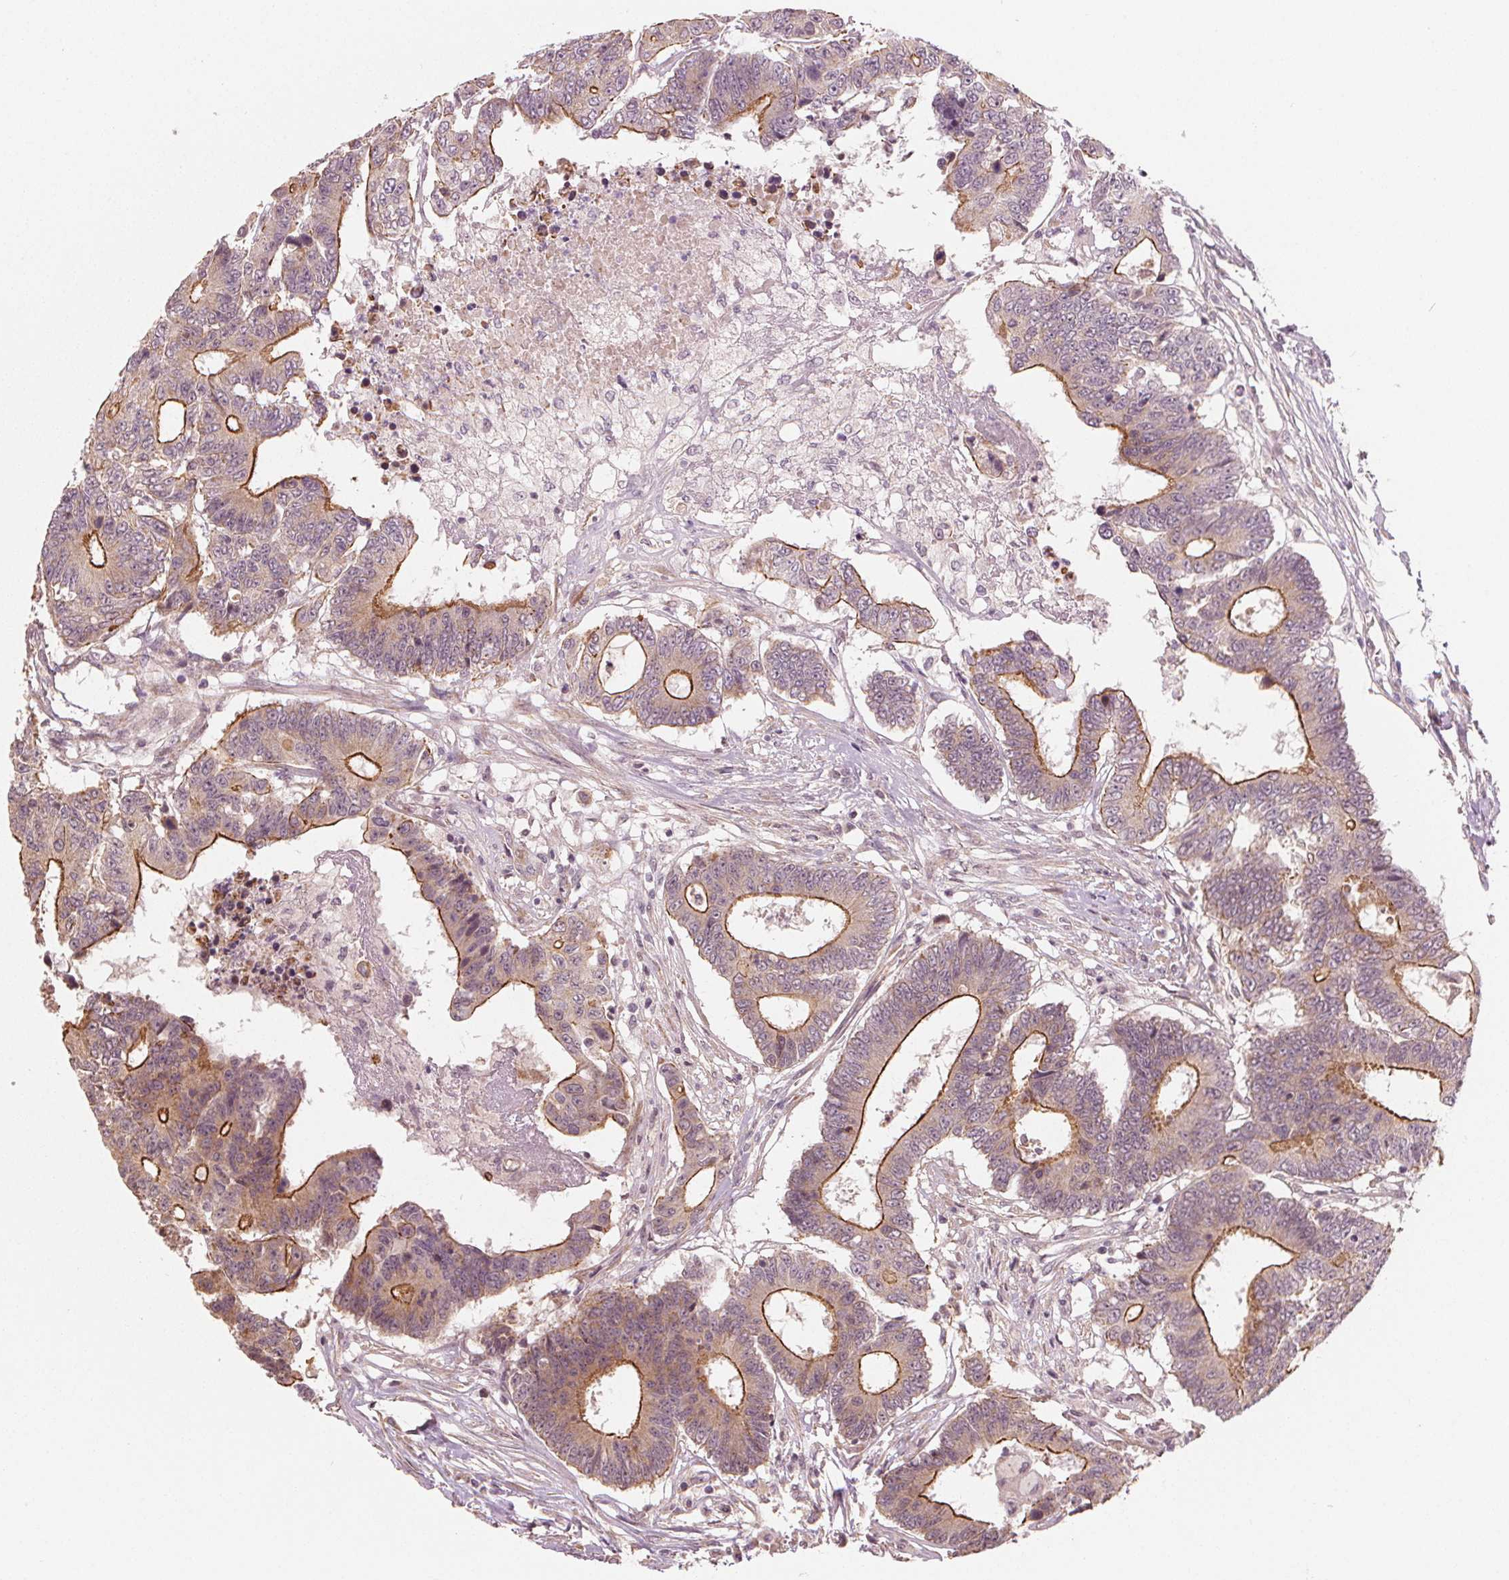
{"staining": {"intensity": "strong", "quantity": "<25%", "location": "cytoplasmic/membranous"}, "tissue": "colorectal cancer", "cell_type": "Tumor cells", "image_type": "cancer", "snomed": [{"axis": "morphology", "description": "Adenocarcinoma, NOS"}, {"axis": "topography", "description": "Colon"}], "caption": "The photomicrograph shows a brown stain indicating the presence of a protein in the cytoplasmic/membranous of tumor cells in colorectal adenocarcinoma. Nuclei are stained in blue.", "gene": "CLBA1", "patient": {"sex": "female", "age": 48}}